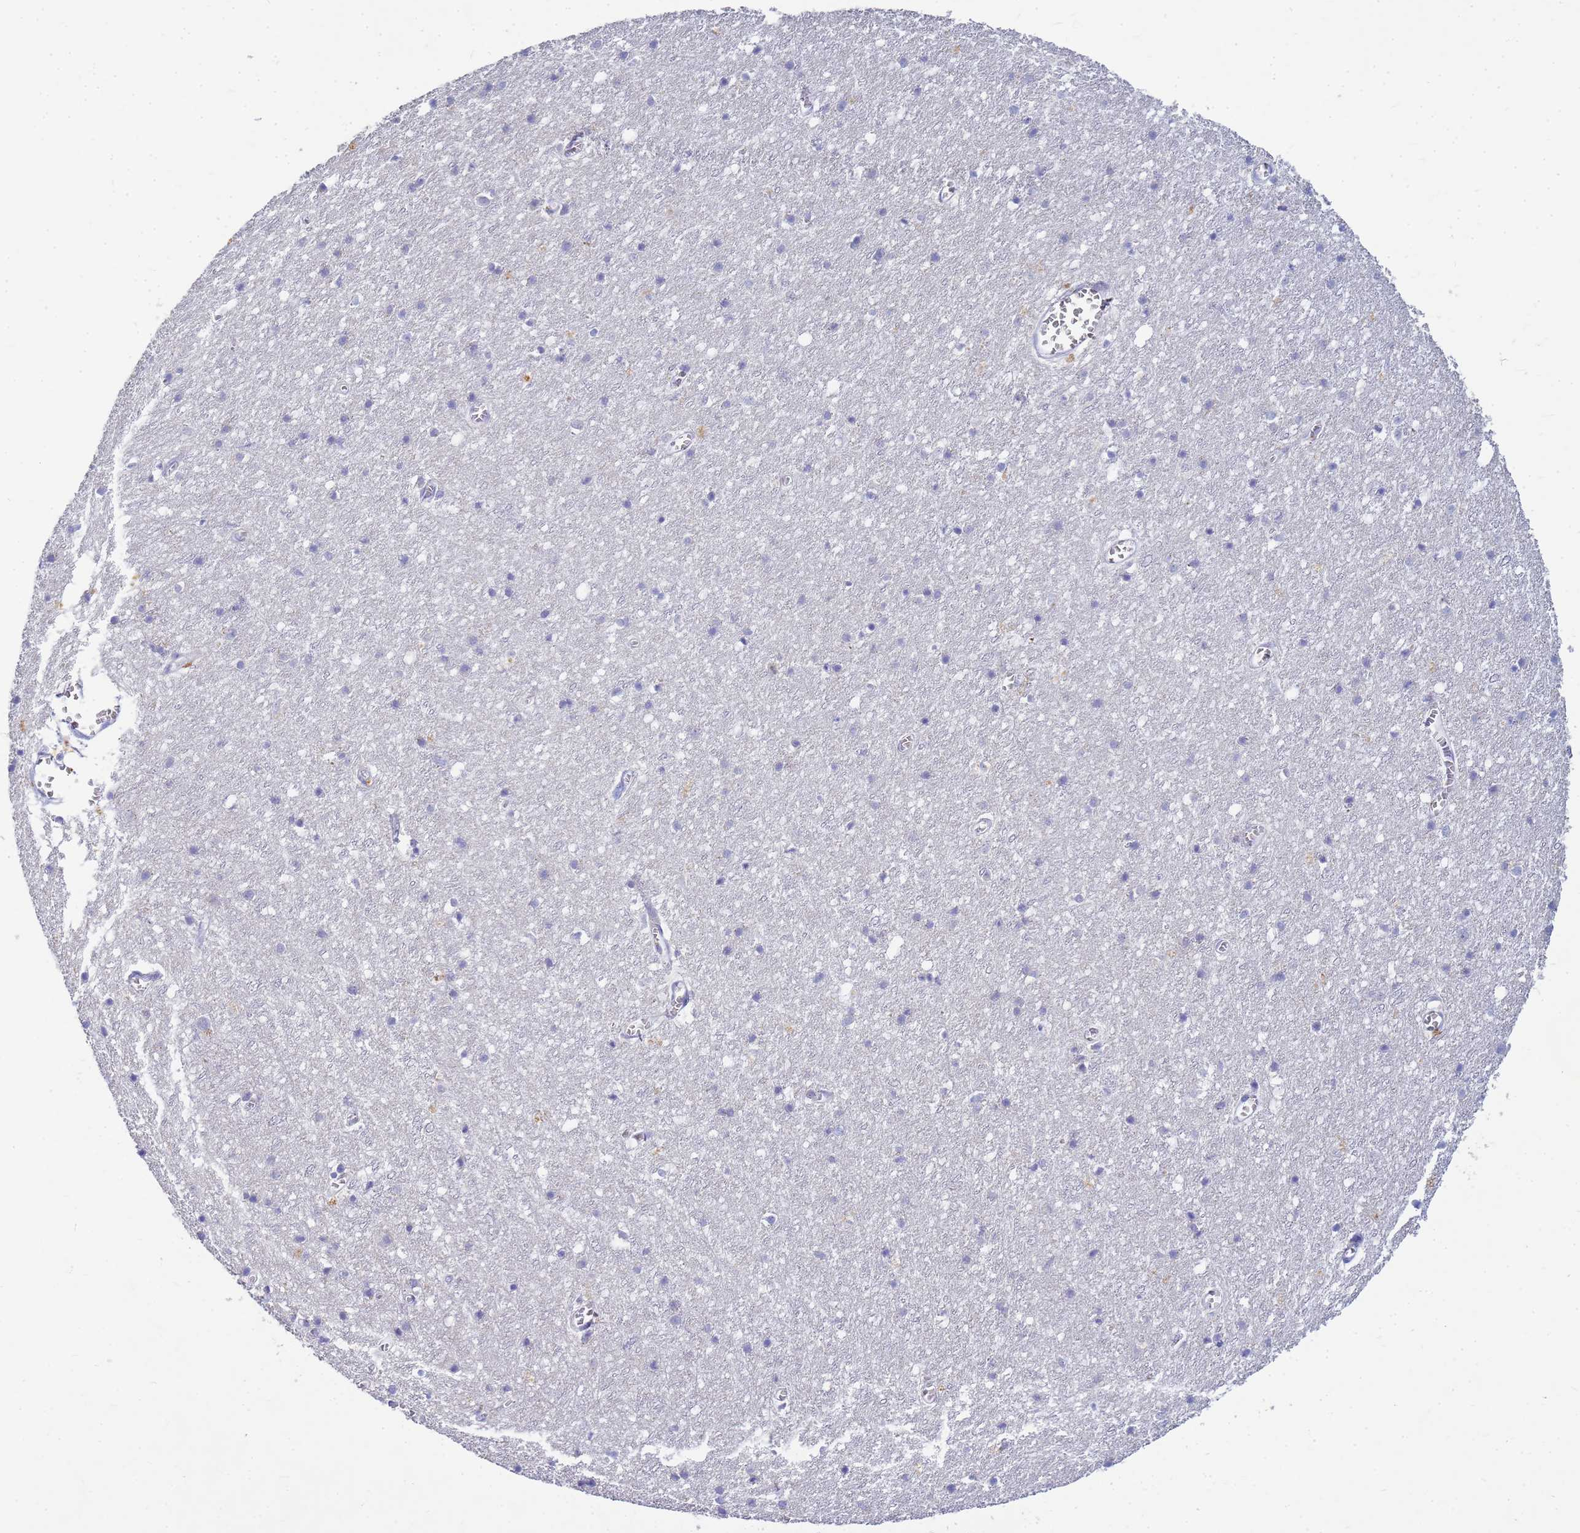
{"staining": {"intensity": "strong", "quantity": "<25%", "location": "cytoplasmic/membranous"}, "tissue": "cerebral cortex", "cell_type": "Endothelial cells", "image_type": "normal", "snomed": [{"axis": "morphology", "description": "Normal tissue, NOS"}, {"axis": "topography", "description": "Cerebral cortex"}], "caption": "Immunohistochemistry image of normal cerebral cortex: human cerebral cortex stained using immunohistochemistry (IHC) exhibits medium levels of strong protein expression localized specifically in the cytoplasmic/membranous of endothelial cells, appearing as a cytoplasmic/membranous brown color.", "gene": "B3GNT8", "patient": {"sex": "female", "age": 64}}